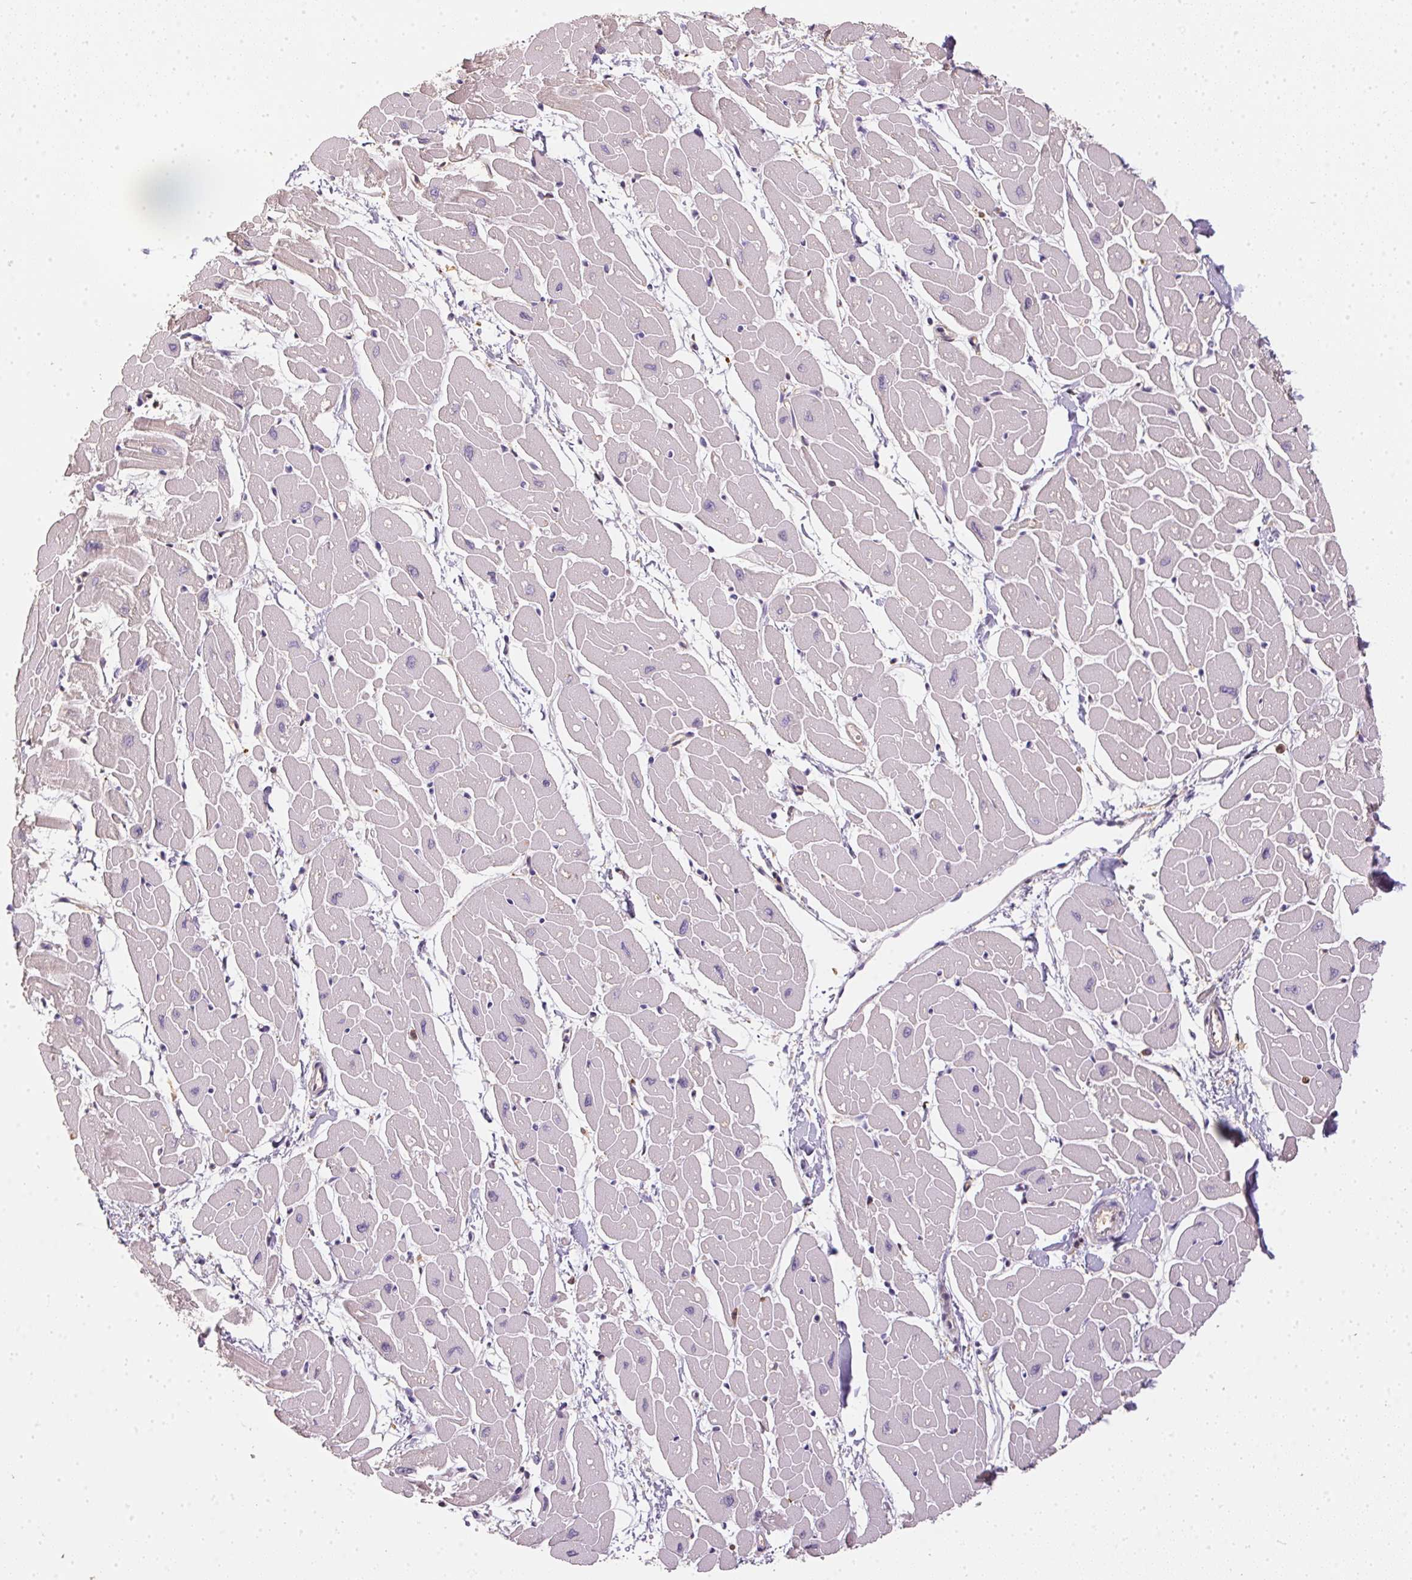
{"staining": {"intensity": "negative", "quantity": "none", "location": "none"}, "tissue": "heart muscle", "cell_type": "Cardiomyocytes", "image_type": "normal", "snomed": [{"axis": "morphology", "description": "Normal tissue, NOS"}, {"axis": "topography", "description": "Heart"}], "caption": "Immunohistochemical staining of unremarkable human heart muscle shows no significant positivity in cardiomyocytes.", "gene": "S100A3", "patient": {"sex": "male", "age": 57}}